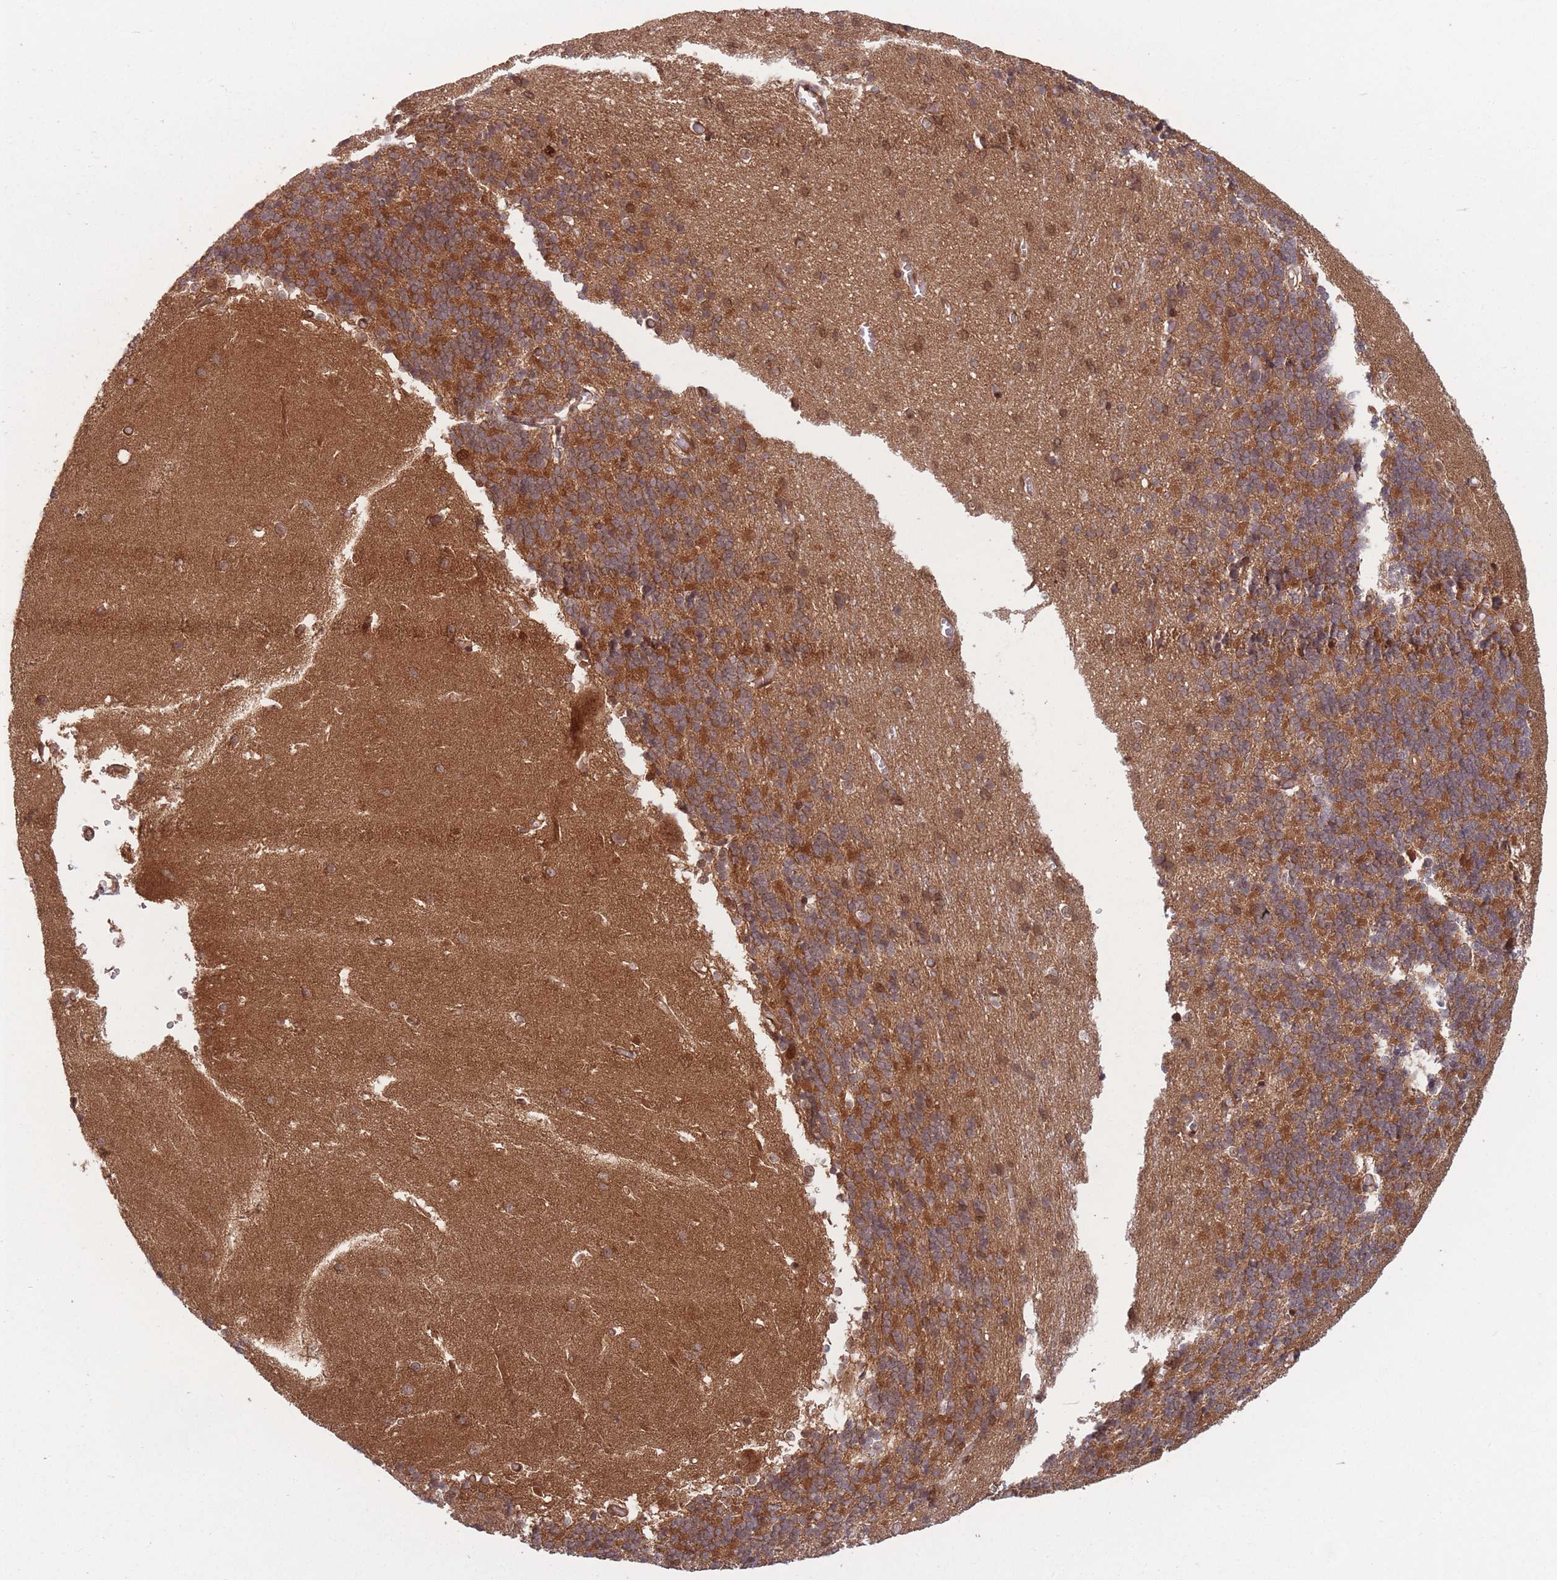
{"staining": {"intensity": "moderate", "quantity": ">75%", "location": "cytoplasmic/membranous"}, "tissue": "cerebellum", "cell_type": "Cells in granular layer", "image_type": "normal", "snomed": [{"axis": "morphology", "description": "Normal tissue, NOS"}, {"axis": "topography", "description": "Cerebellum"}], "caption": "The histopathology image reveals a brown stain indicating the presence of a protein in the cytoplasmic/membranous of cells in granular layer in cerebellum. The protein is stained brown, and the nuclei are stained in blue (DAB IHC with brightfield microscopy, high magnification).", "gene": "PODXL2", "patient": {"sex": "male", "age": 37}}